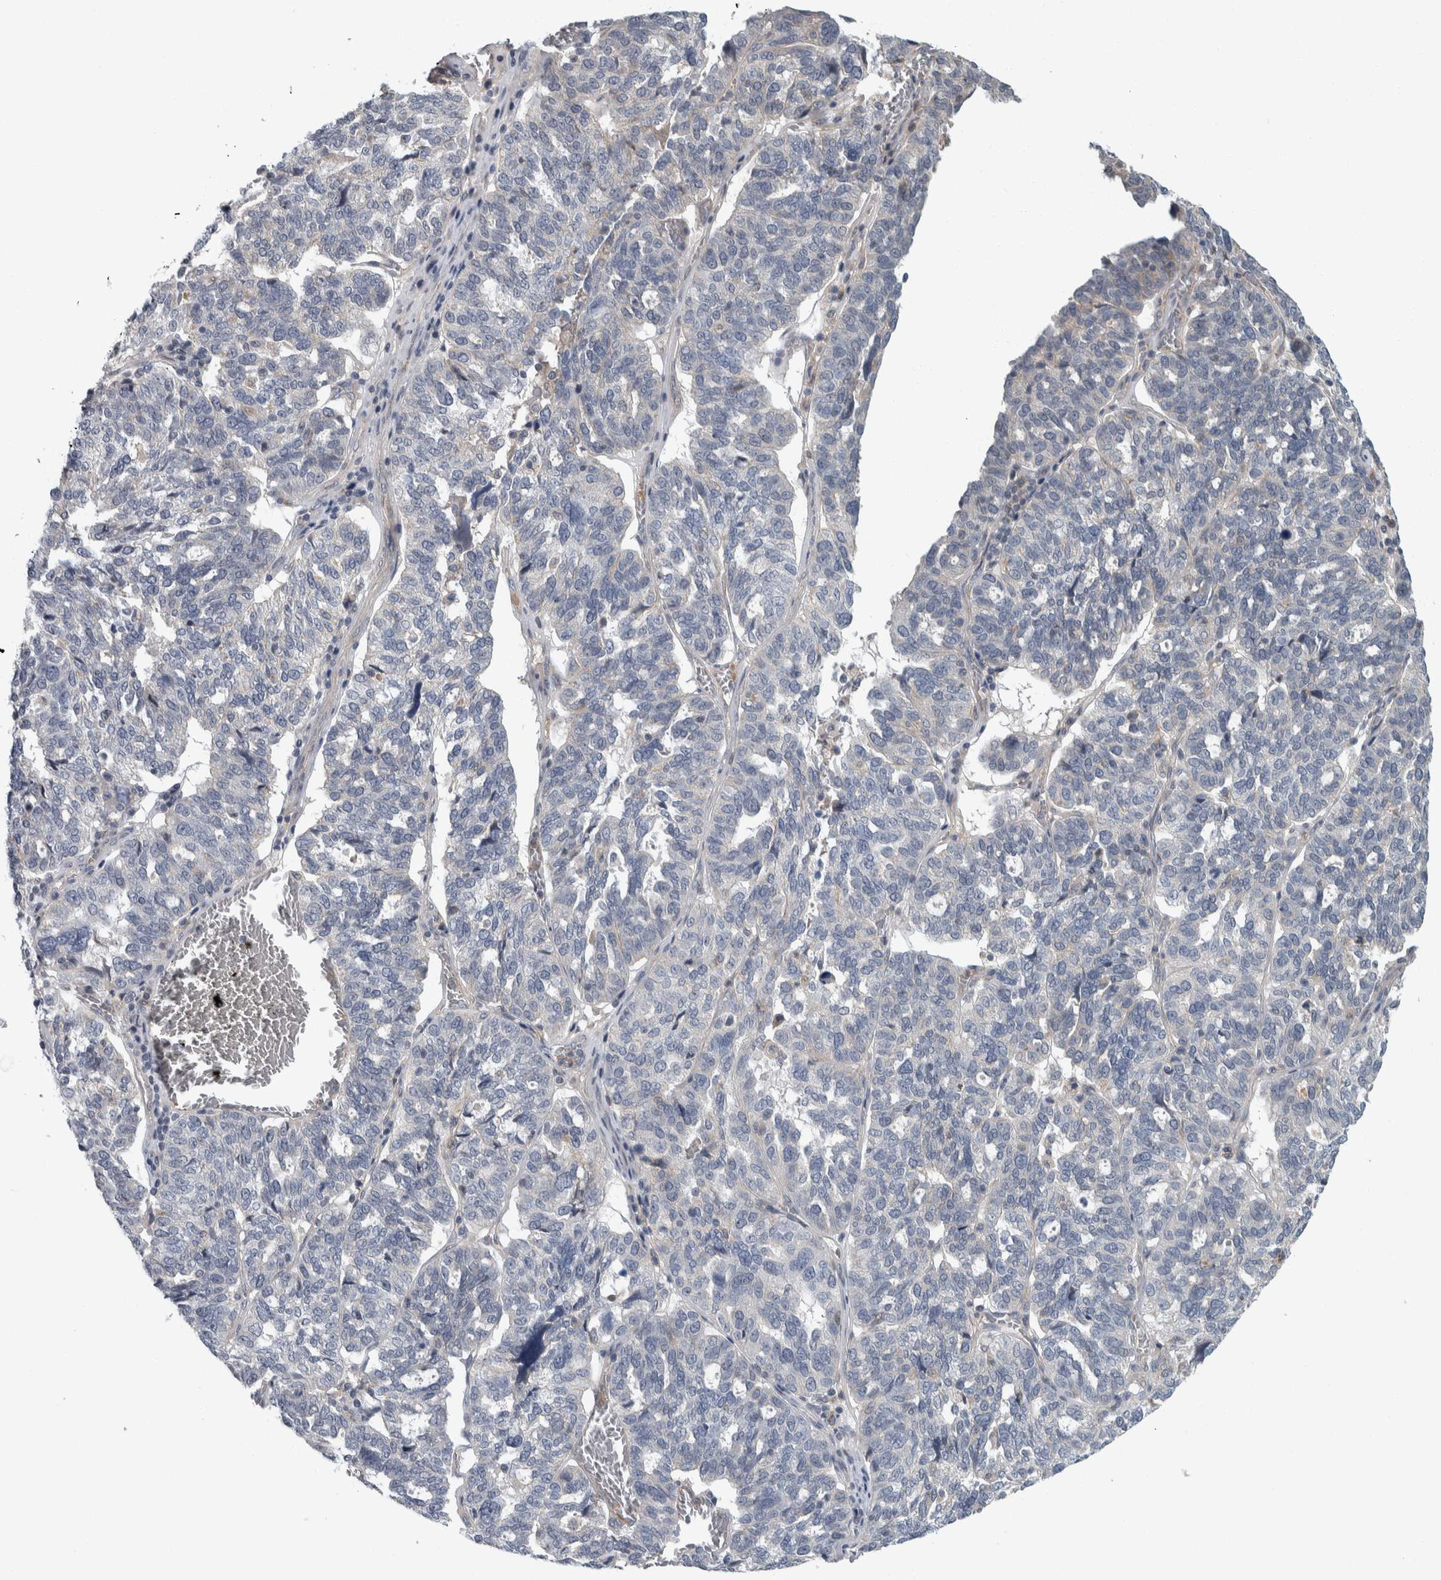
{"staining": {"intensity": "negative", "quantity": "none", "location": "none"}, "tissue": "ovarian cancer", "cell_type": "Tumor cells", "image_type": "cancer", "snomed": [{"axis": "morphology", "description": "Cystadenocarcinoma, serous, NOS"}, {"axis": "topography", "description": "Ovary"}], "caption": "Immunohistochemistry (IHC) micrograph of neoplastic tissue: human serous cystadenocarcinoma (ovarian) stained with DAB (3,3'-diaminobenzidine) reveals no significant protein expression in tumor cells.", "gene": "KCNJ3", "patient": {"sex": "female", "age": 59}}